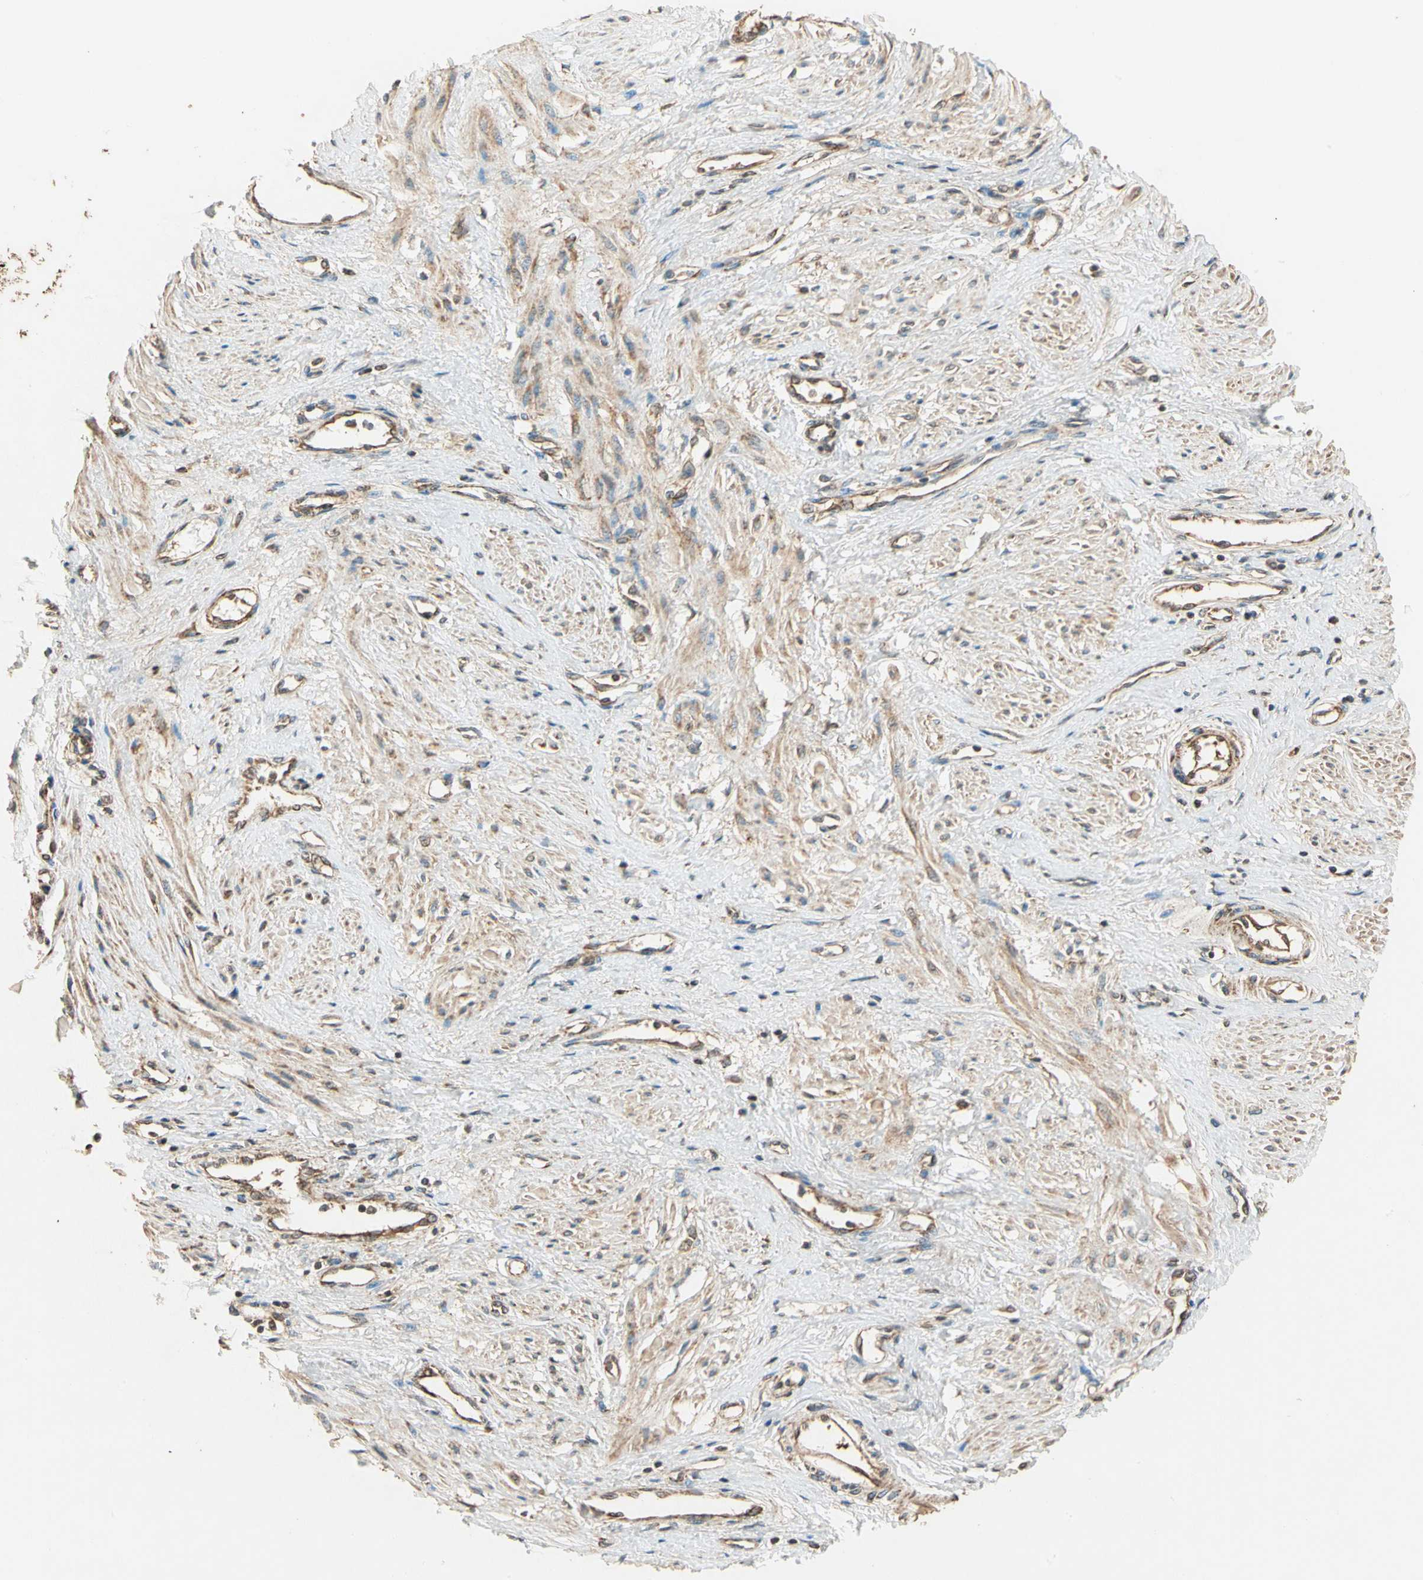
{"staining": {"intensity": "moderate", "quantity": "25%-75%", "location": "cytoplasmic/membranous"}, "tissue": "smooth muscle", "cell_type": "Smooth muscle cells", "image_type": "normal", "snomed": [{"axis": "morphology", "description": "Normal tissue, NOS"}, {"axis": "topography", "description": "Smooth muscle"}, {"axis": "topography", "description": "Uterus"}], "caption": "Smooth muscle stained for a protein demonstrates moderate cytoplasmic/membranous positivity in smooth muscle cells. (DAB = brown stain, brightfield microscopy at high magnification).", "gene": "MAPK1", "patient": {"sex": "female", "age": 39}}